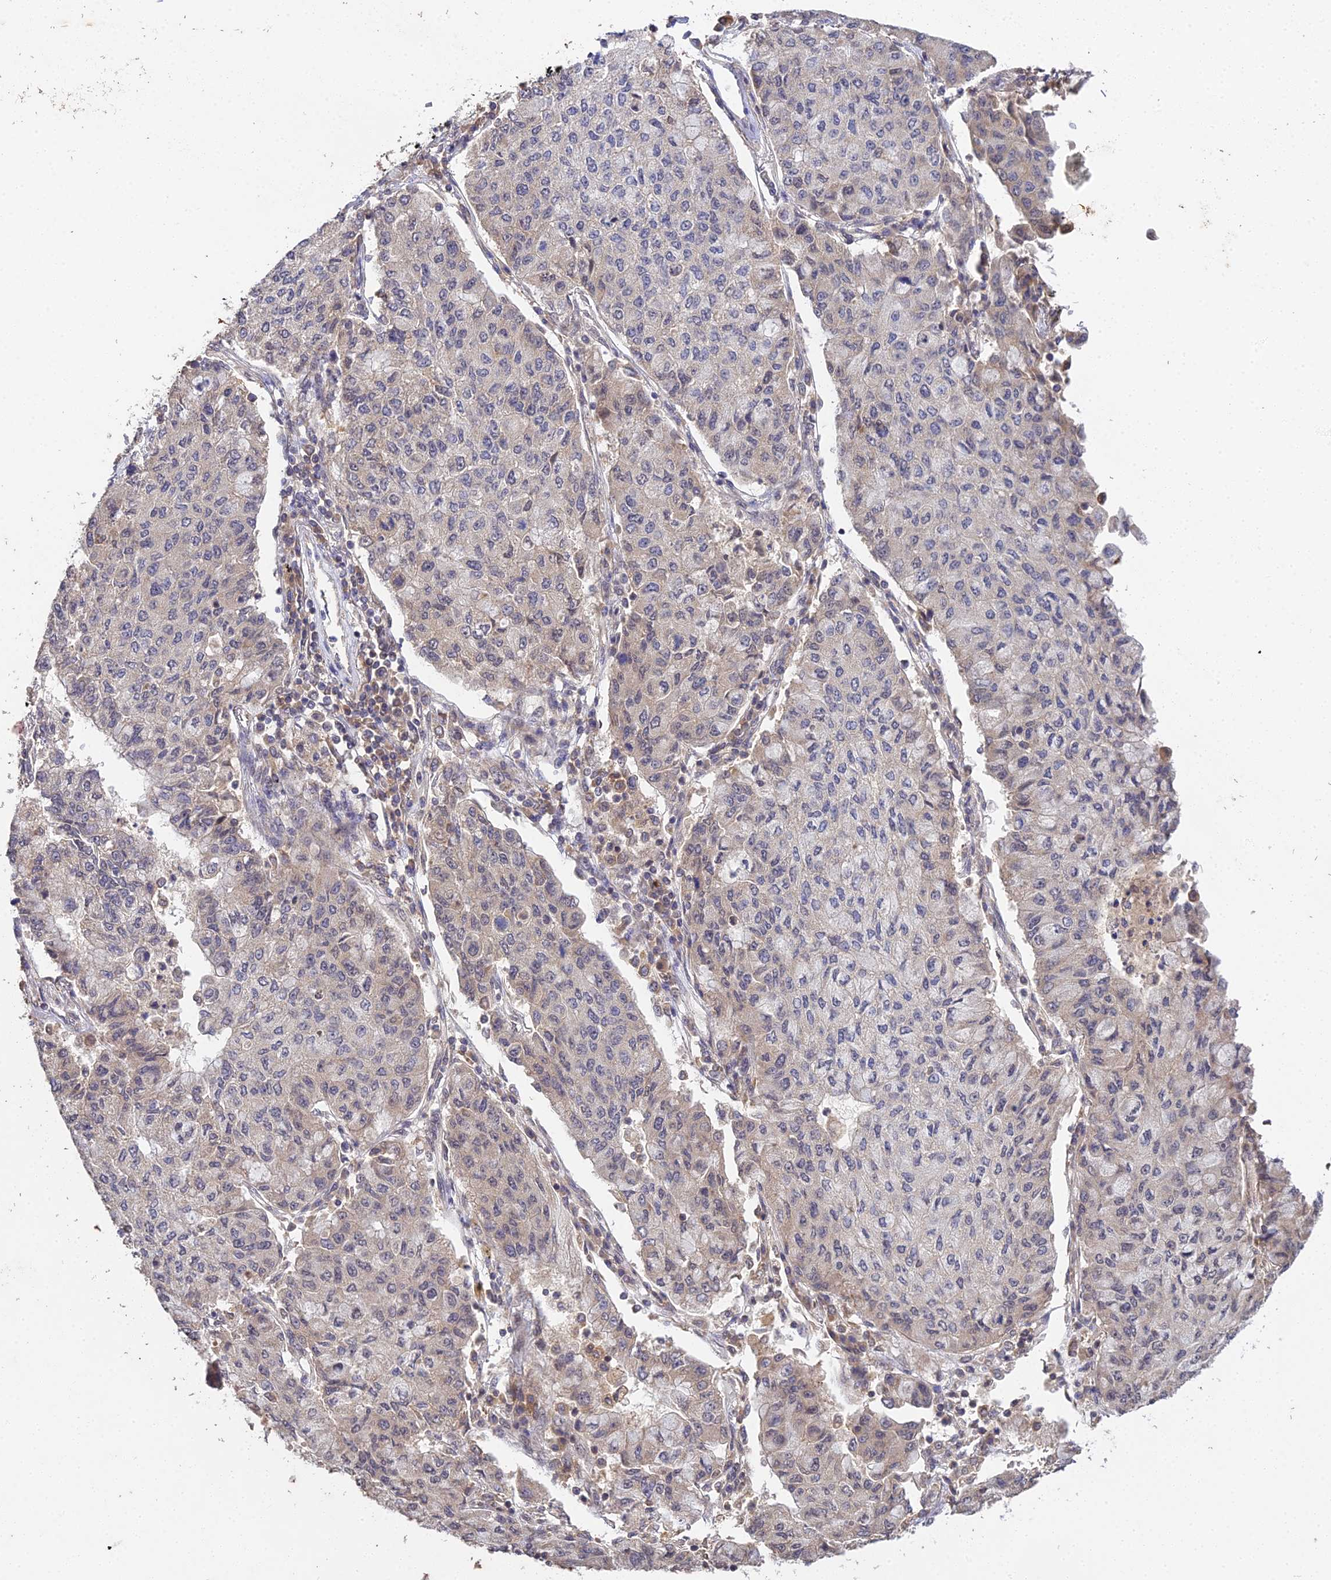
{"staining": {"intensity": "weak", "quantity": "<25%", "location": "cytoplasmic/membranous,nuclear"}, "tissue": "lung cancer", "cell_type": "Tumor cells", "image_type": "cancer", "snomed": [{"axis": "morphology", "description": "Squamous cell carcinoma, NOS"}, {"axis": "topography", "description": "Lung"}], "caption": "Tumor cells are negative for brown protein staining in lung squamous cell carcinoma.", "gene": "TPRX1", "patient": {"sex": "male", "age": 74}}